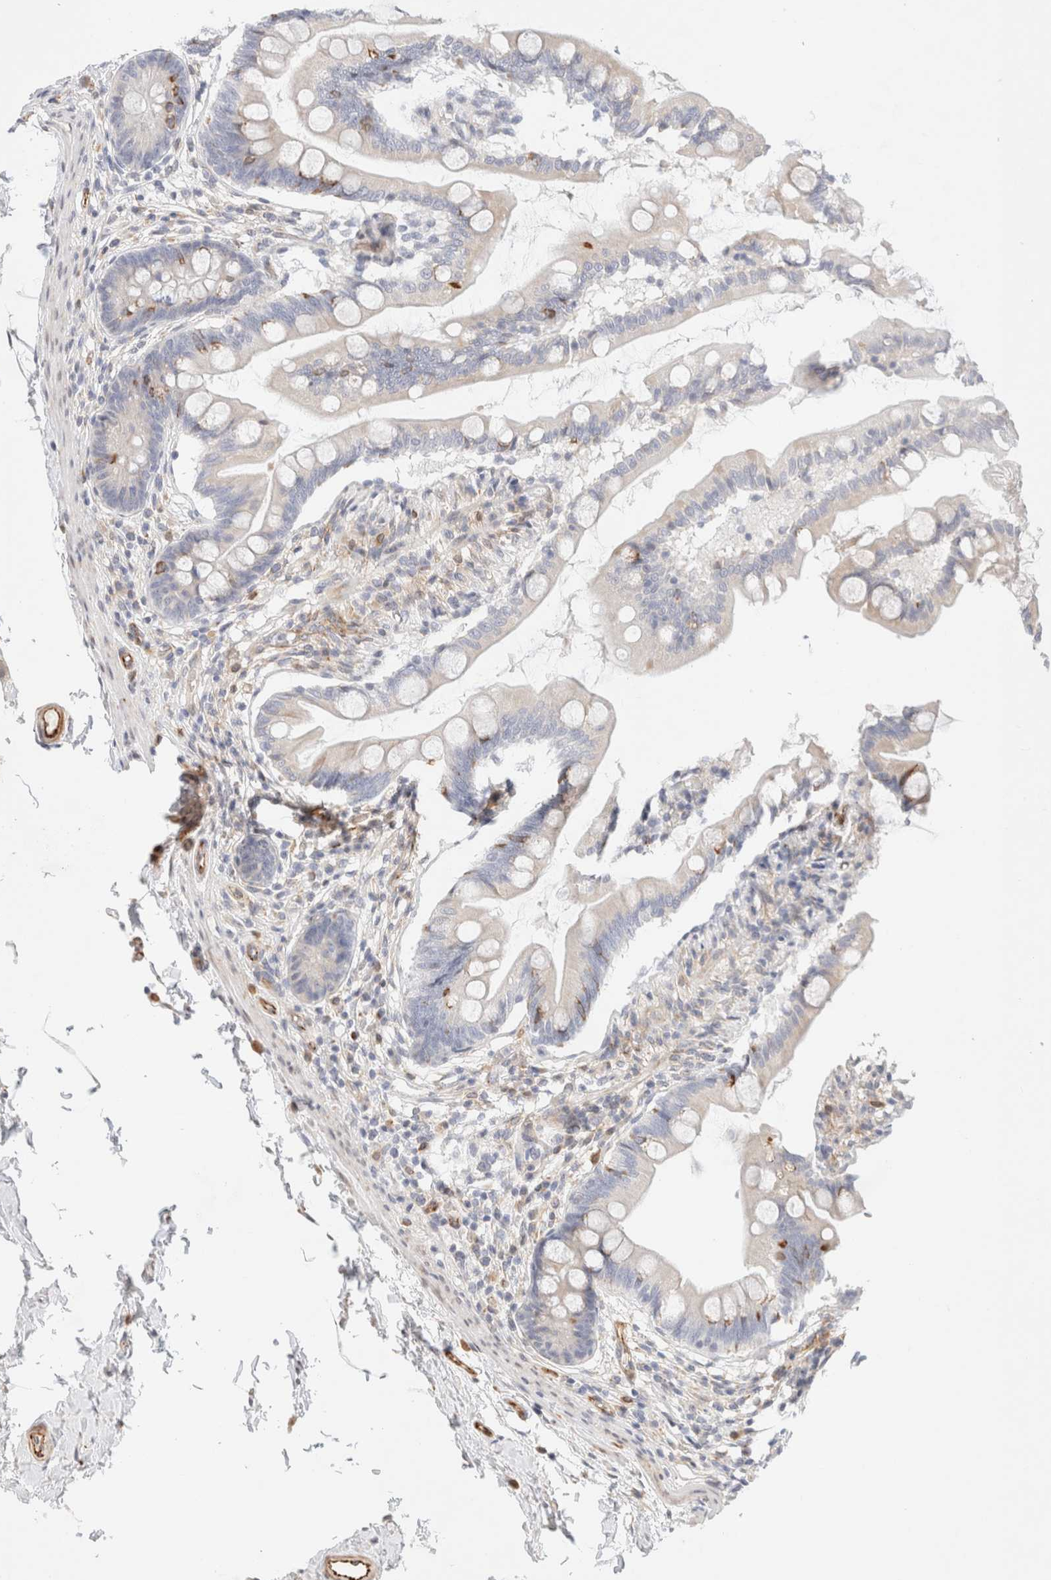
{"staining": {"intensity": "moderate", "quantity": "<25%", "location": "cytoplasmic/membranous"}, "tissue": "small intestine", "cell_type": "Glandular cells", "image_type": "normal", "snomed": [{"axis": "morphology", "description": "Normal tissue, NOS"}, {"axis": "topography", "description": "Small intestine"}], "caption": "Immunohistochemistry (IHC) photomicrograph of benign human small intestine stained for a protein (brown), which shows low levels of moderate cytoplasmic/membranous positivity in approximately <25% of glandular cells.", "gene": "SLC25A48", "patient": {"sex": "female", "age": 56}}